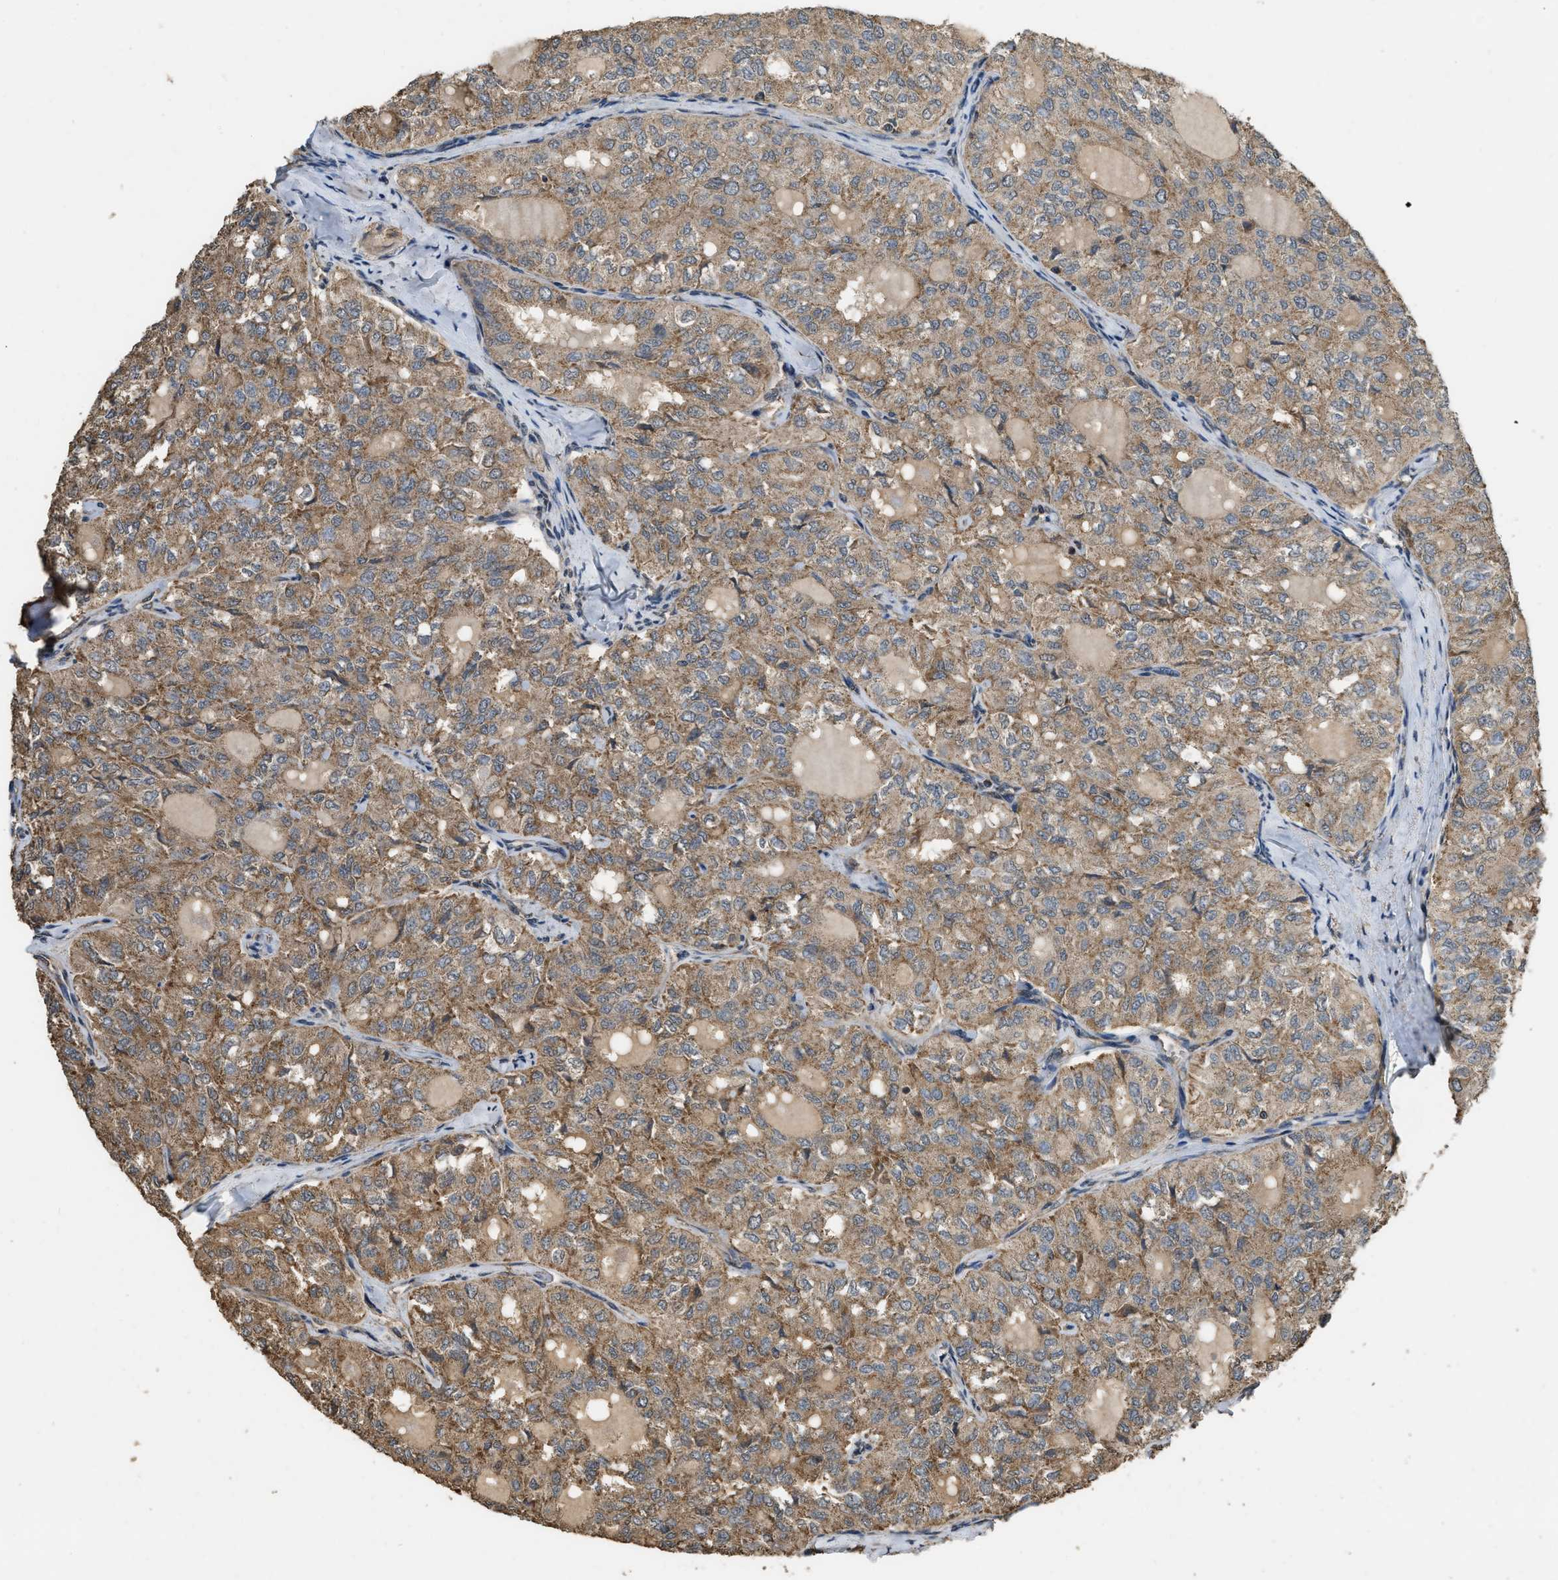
{"staining": {"intensity": "moderate", "quantity": ">75%", "location": "cytoplasmic/membranous"}, "tissue": "thyroid cancer", "cell_type": "Tumor cells", "image_type": "cancer", "snomed": [{"axis": "morphology", "description": "Follicular adenoma carcinoma, NOS"}, {"axis": "topography", "description": "Thyroid gland"}], "caption": "Protein staining by immunohistochemistry exhibits moderate cytoplasmic/membranous staining in approximately >75% of tumor cells in thyroid follicular adenoma carcinoma. (DAB IHC, brown staining for protein, blue staining for nuclei).", "gene": "DENND6B", "patient": {"sex": "male", "age": 75}}